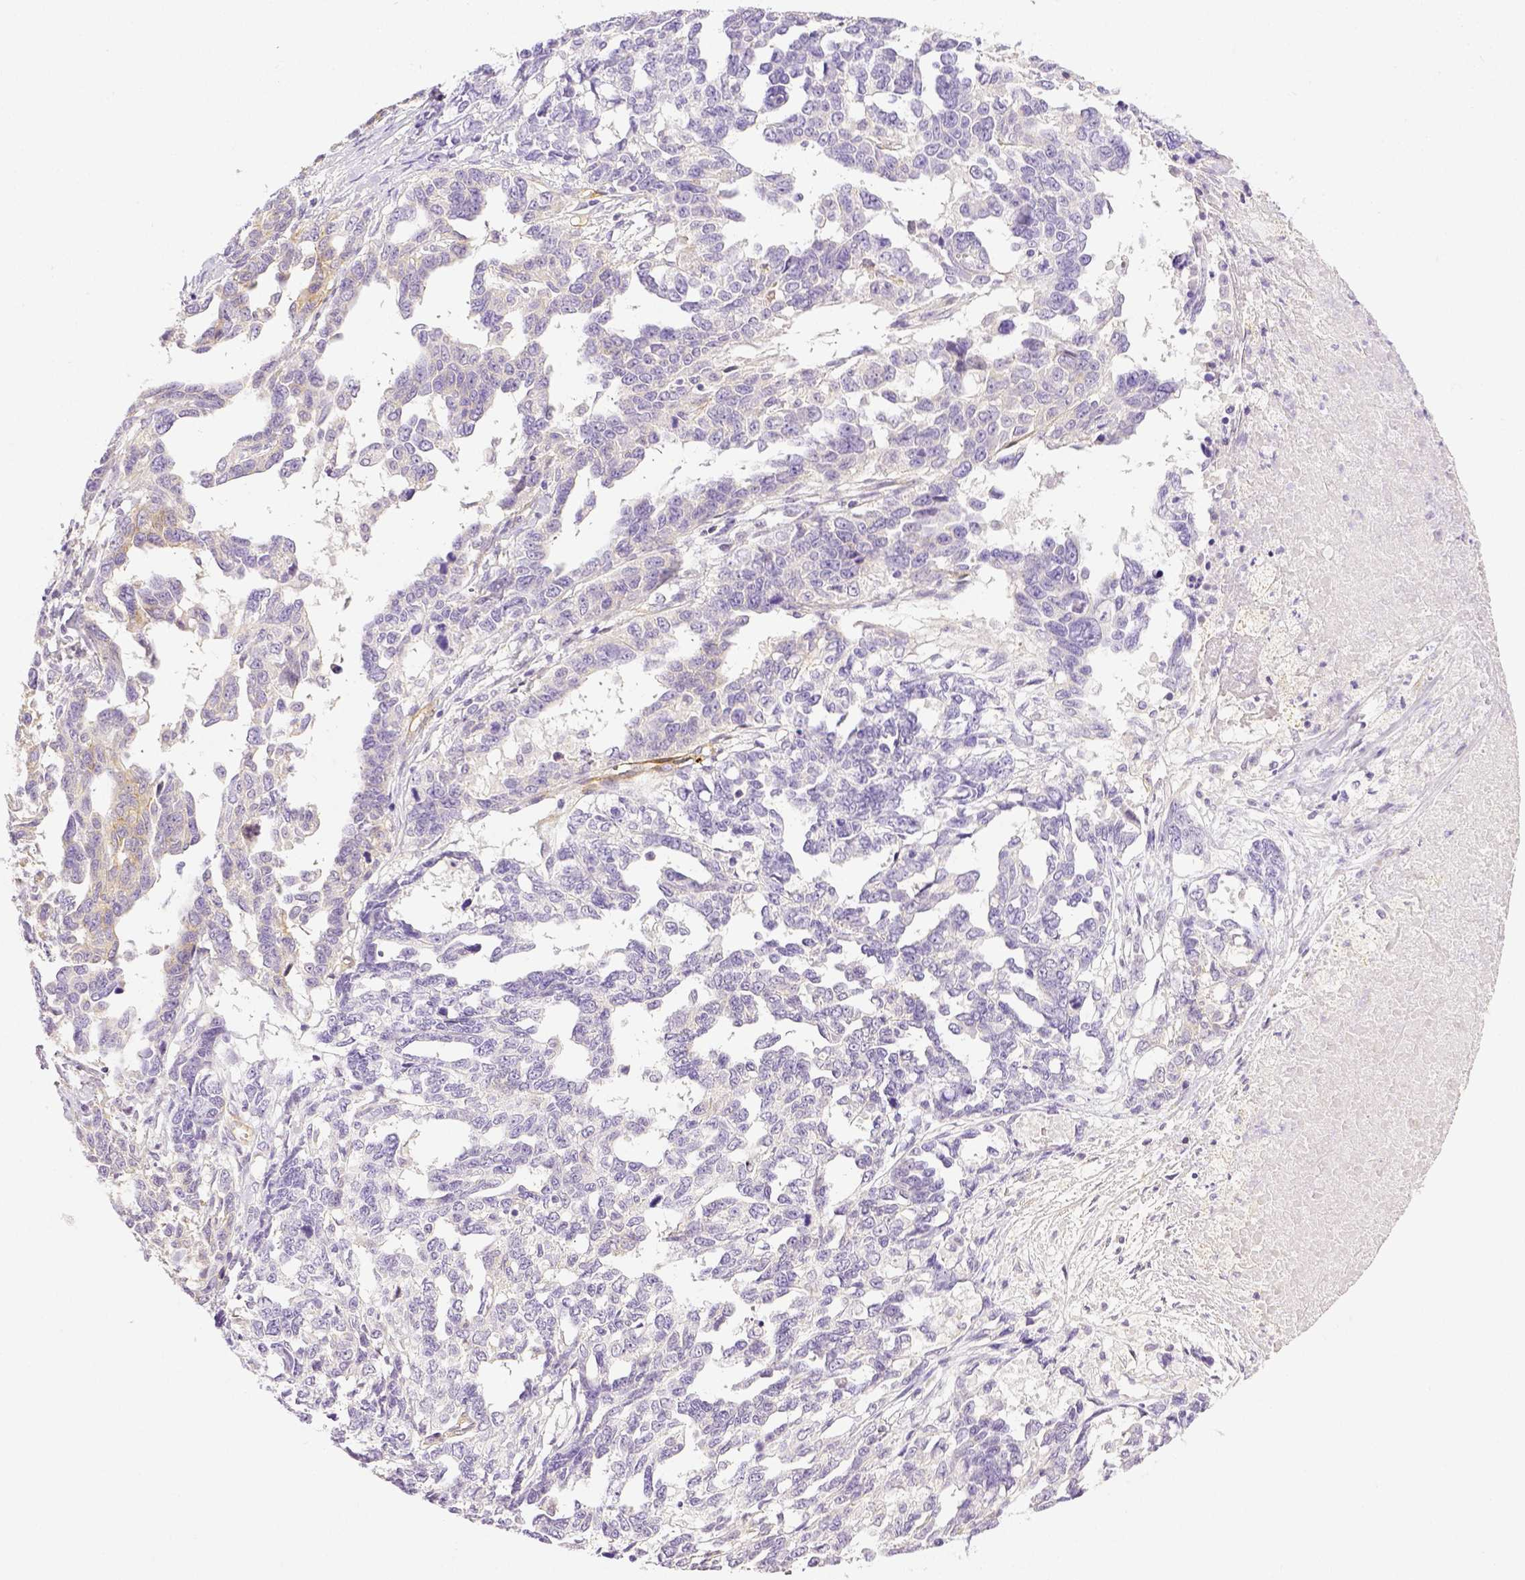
{"staining": {"intensity": "negative", "quantity": "none", "location": "none"}, "tissue": "ovarian cancer", "cell_type": "Tumor cells", "image_type": "cancer", "snomed": [{"axis": "morphology", "description": "Cystadenocarcinoma, serous, NOS"}, {"axis": "topography", "description": "Ovary"}], "caption": "High power microscopy histopathology image of an immunohistochemistry (IHC) micrograph of serous cystadenocarcinoma (ovarian), revealing no significant expression in tumor cells.", "gene": "THY1", "patient": {"sex": "female", "age": 69}}